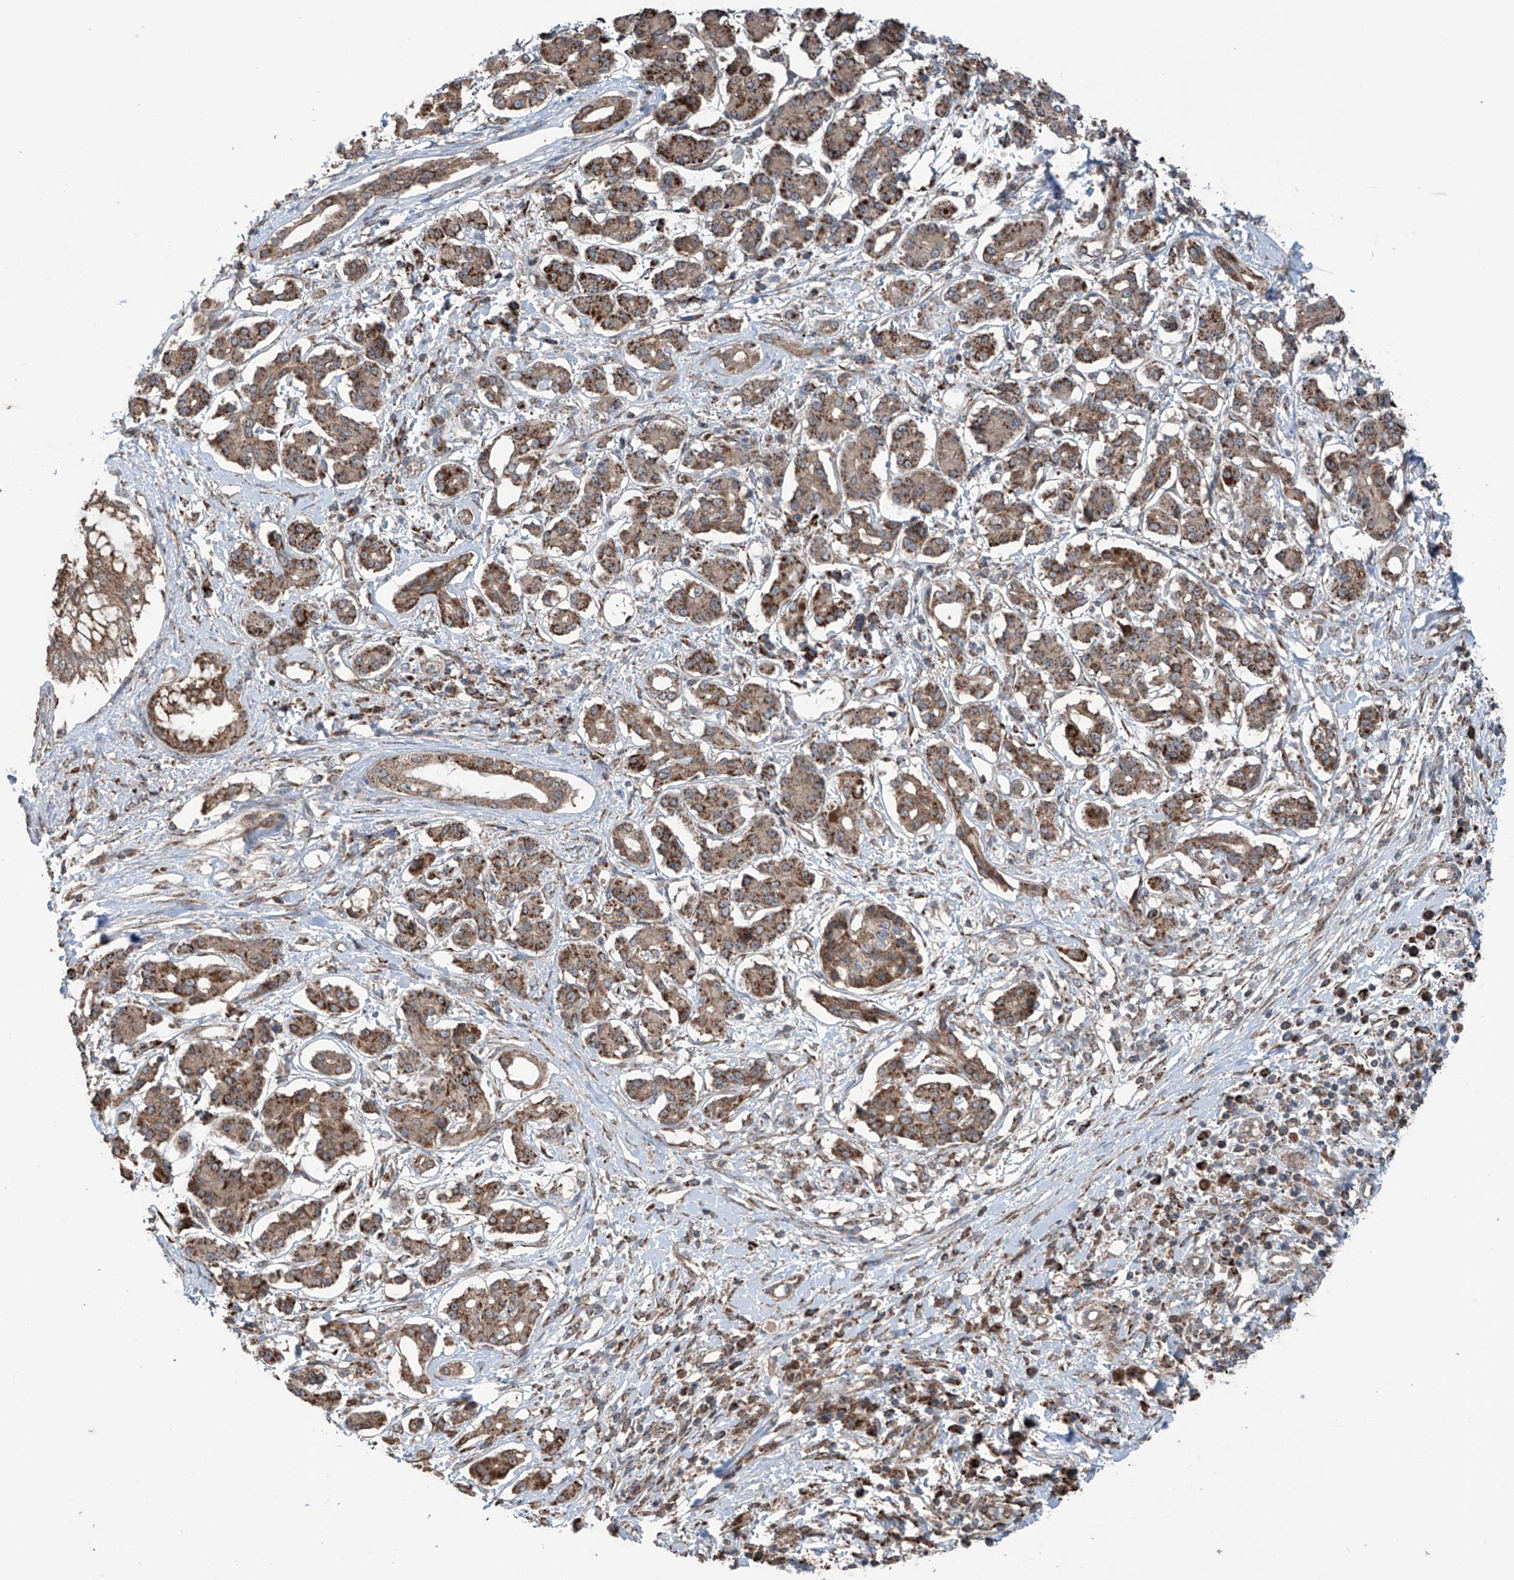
{"staining": {"intensity": "moderate", "quantity": ">75%", "location": "cytoplasmic/membranous"}, "tissue": "pancreatic cancer", "cell_type": "Tumor cells", "image_type": "cancer", "snomed": [{"axis": "morphology", "description": "Adenocarcinoma, NOS"}, {"axis": "topography", "description": "Pancreas"}], "caption": "The photomicrograph reveals immunohistochemical staining of pancreatic cancer. There is moderate cytoplasmic/membranous positivity is seen in approximately >75% of tumor cells.", "gene": "SAMD3", "patient": {"sex": "female", "age": 56}}